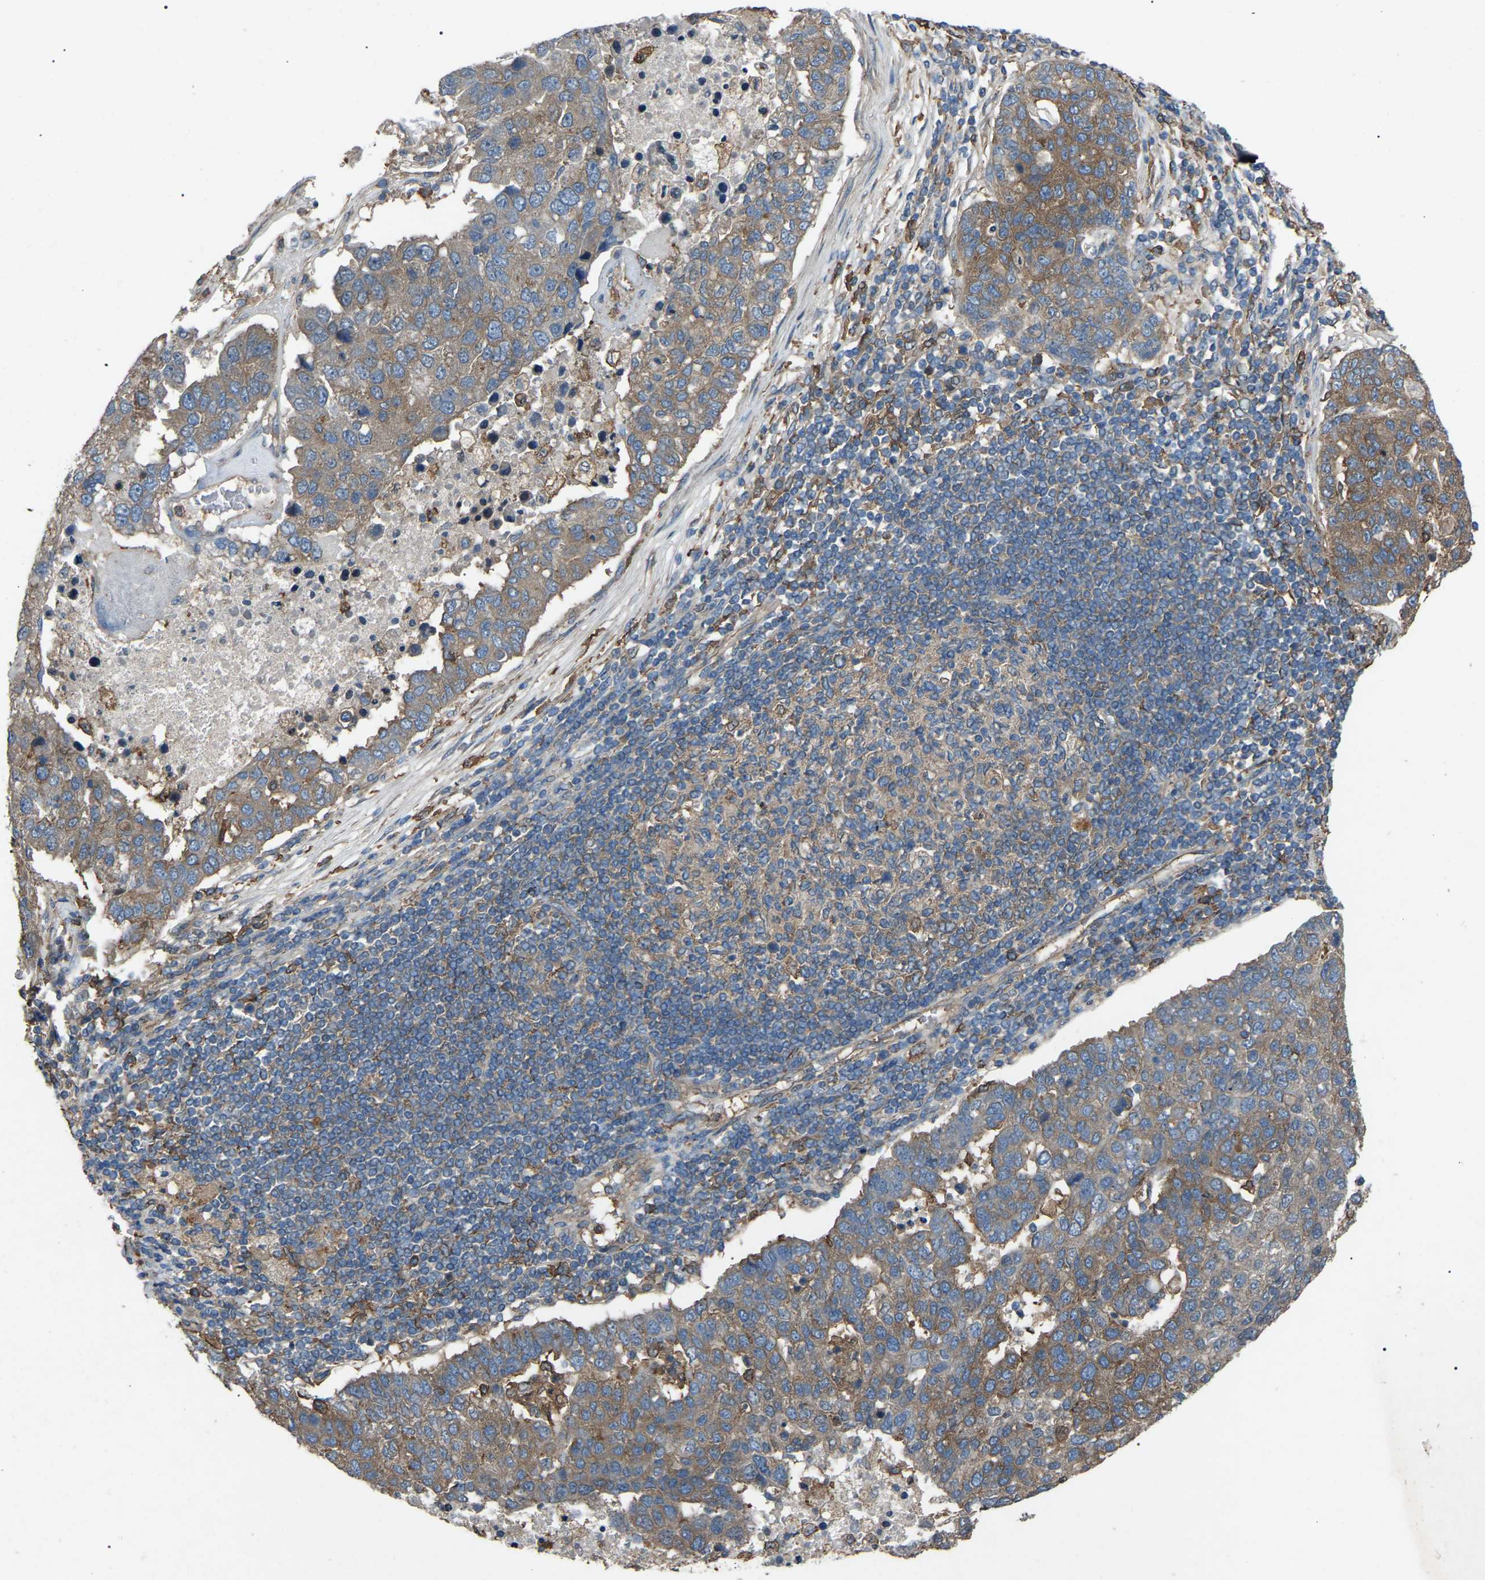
{"staining": {"intensity": "moderate", "quantity": ">75%", "location": "cytoplasmic/membranous"}, "tissue": "pancreatic cancer", "cell_type": "Tumor cells", "image_type": "cancer", "snomed": [{"axis": "morphology", "description": "Adenocarcinoma, NOS"}, {"axis": "topography", "description": "Pancreas"}], "caption": "Moderate cytoplasmic/membranous protein staining is identified in approximately >75% of tumor cells in pancreatic cancer.", "gene": "AIMP1", "patient": {"sex": "female", "age": 61}}